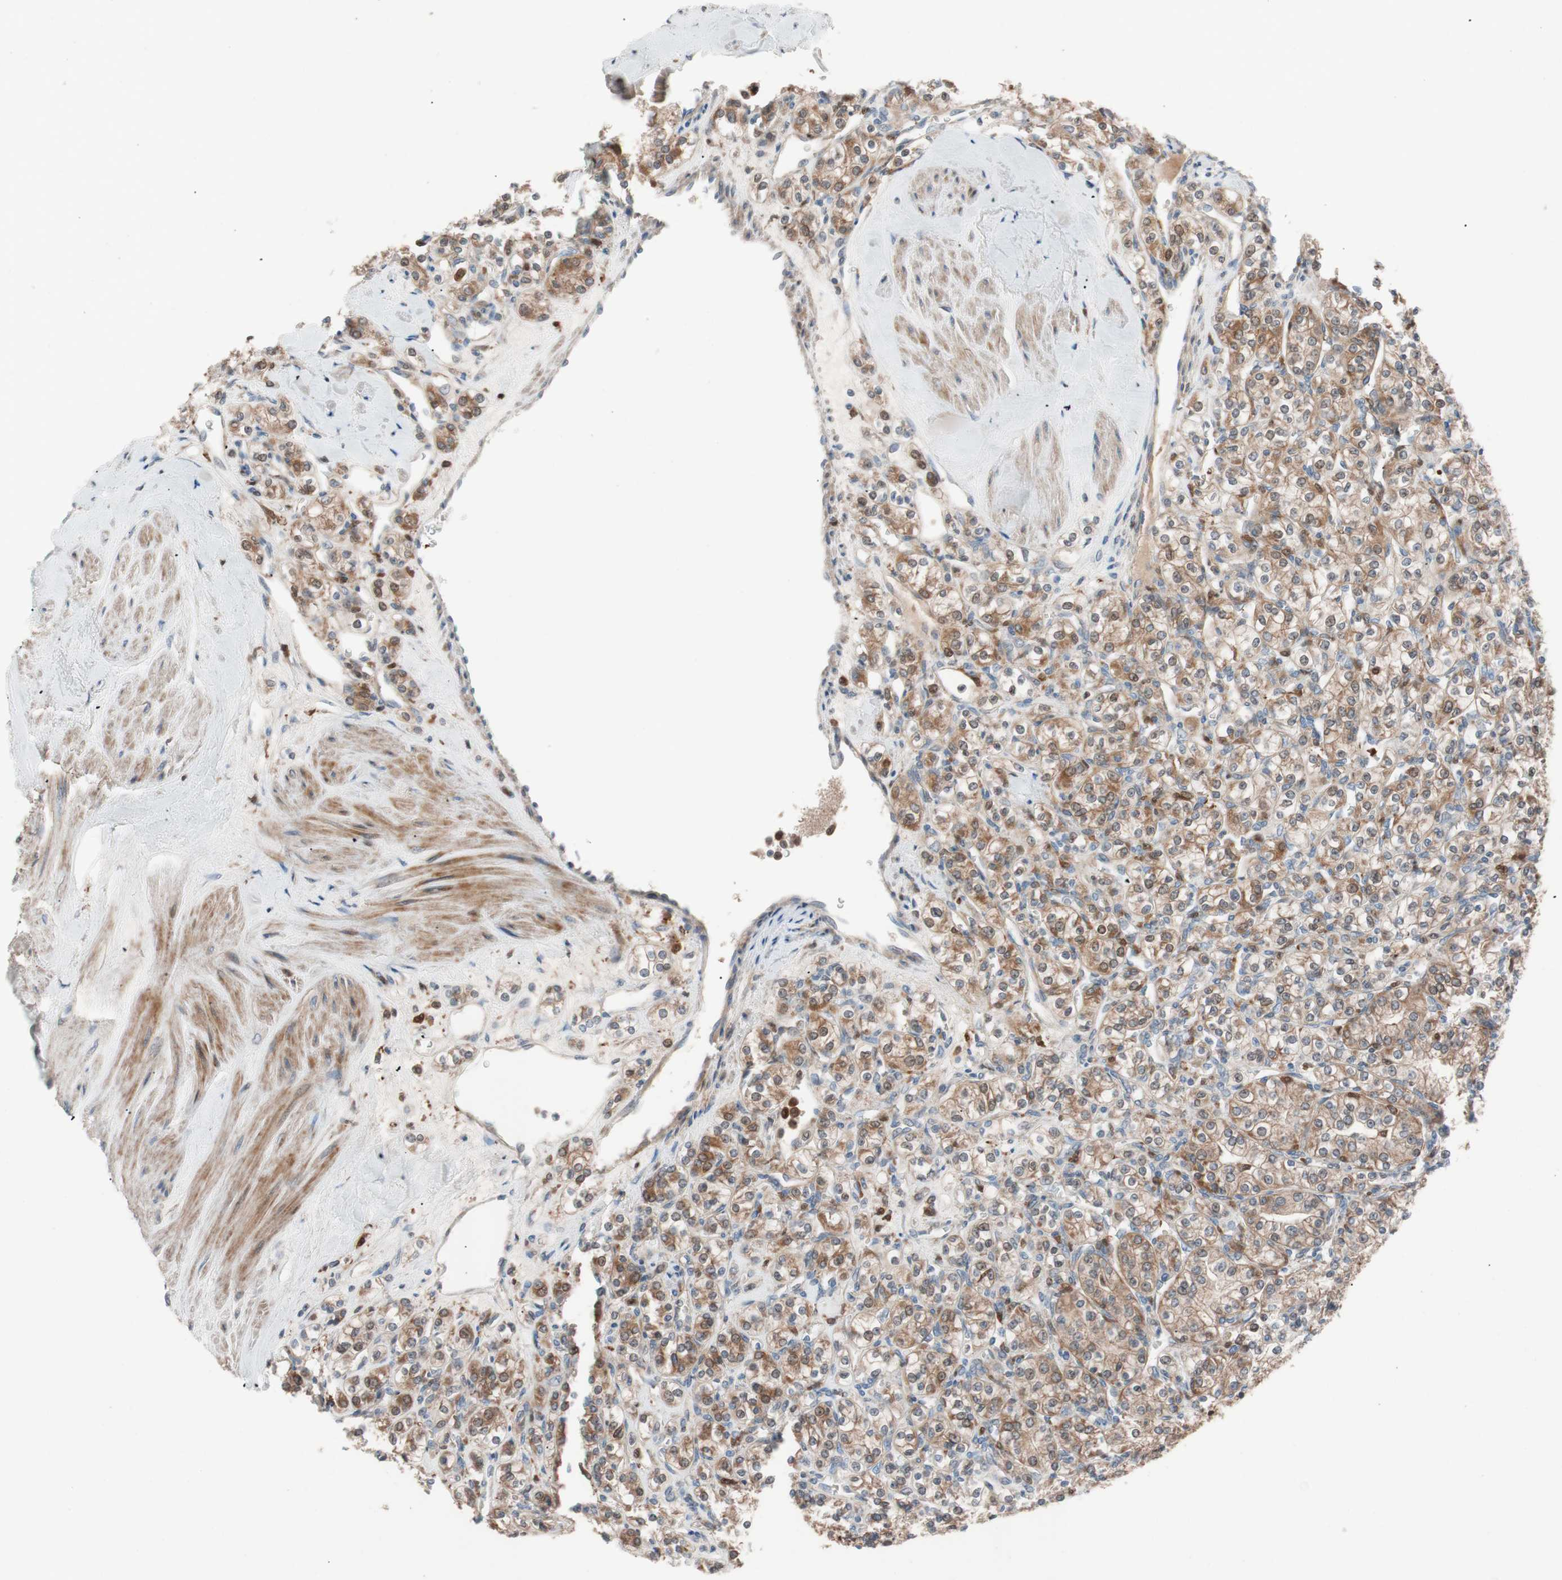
{"staining": {"intensity": "strong", "quantity": ">75%", "location": "cytoplasmic/membranous"}, "tissue": "renal cancer", "cell_type": "Tumor cells", "image_type": "cancer", "snomed": [{"axis": "morphology", "description": "Adenocarcinoma, NOS"}, {"axis": "topography", "description": "Kidney"}], "caption": "Tumor cells display high levels of strong cytoplasmic/membranous positivity in about >75% of cells in adenocarcinoma (renal).", "gene": "FAAH", "patient": {"sex": "male", "age": 77}}